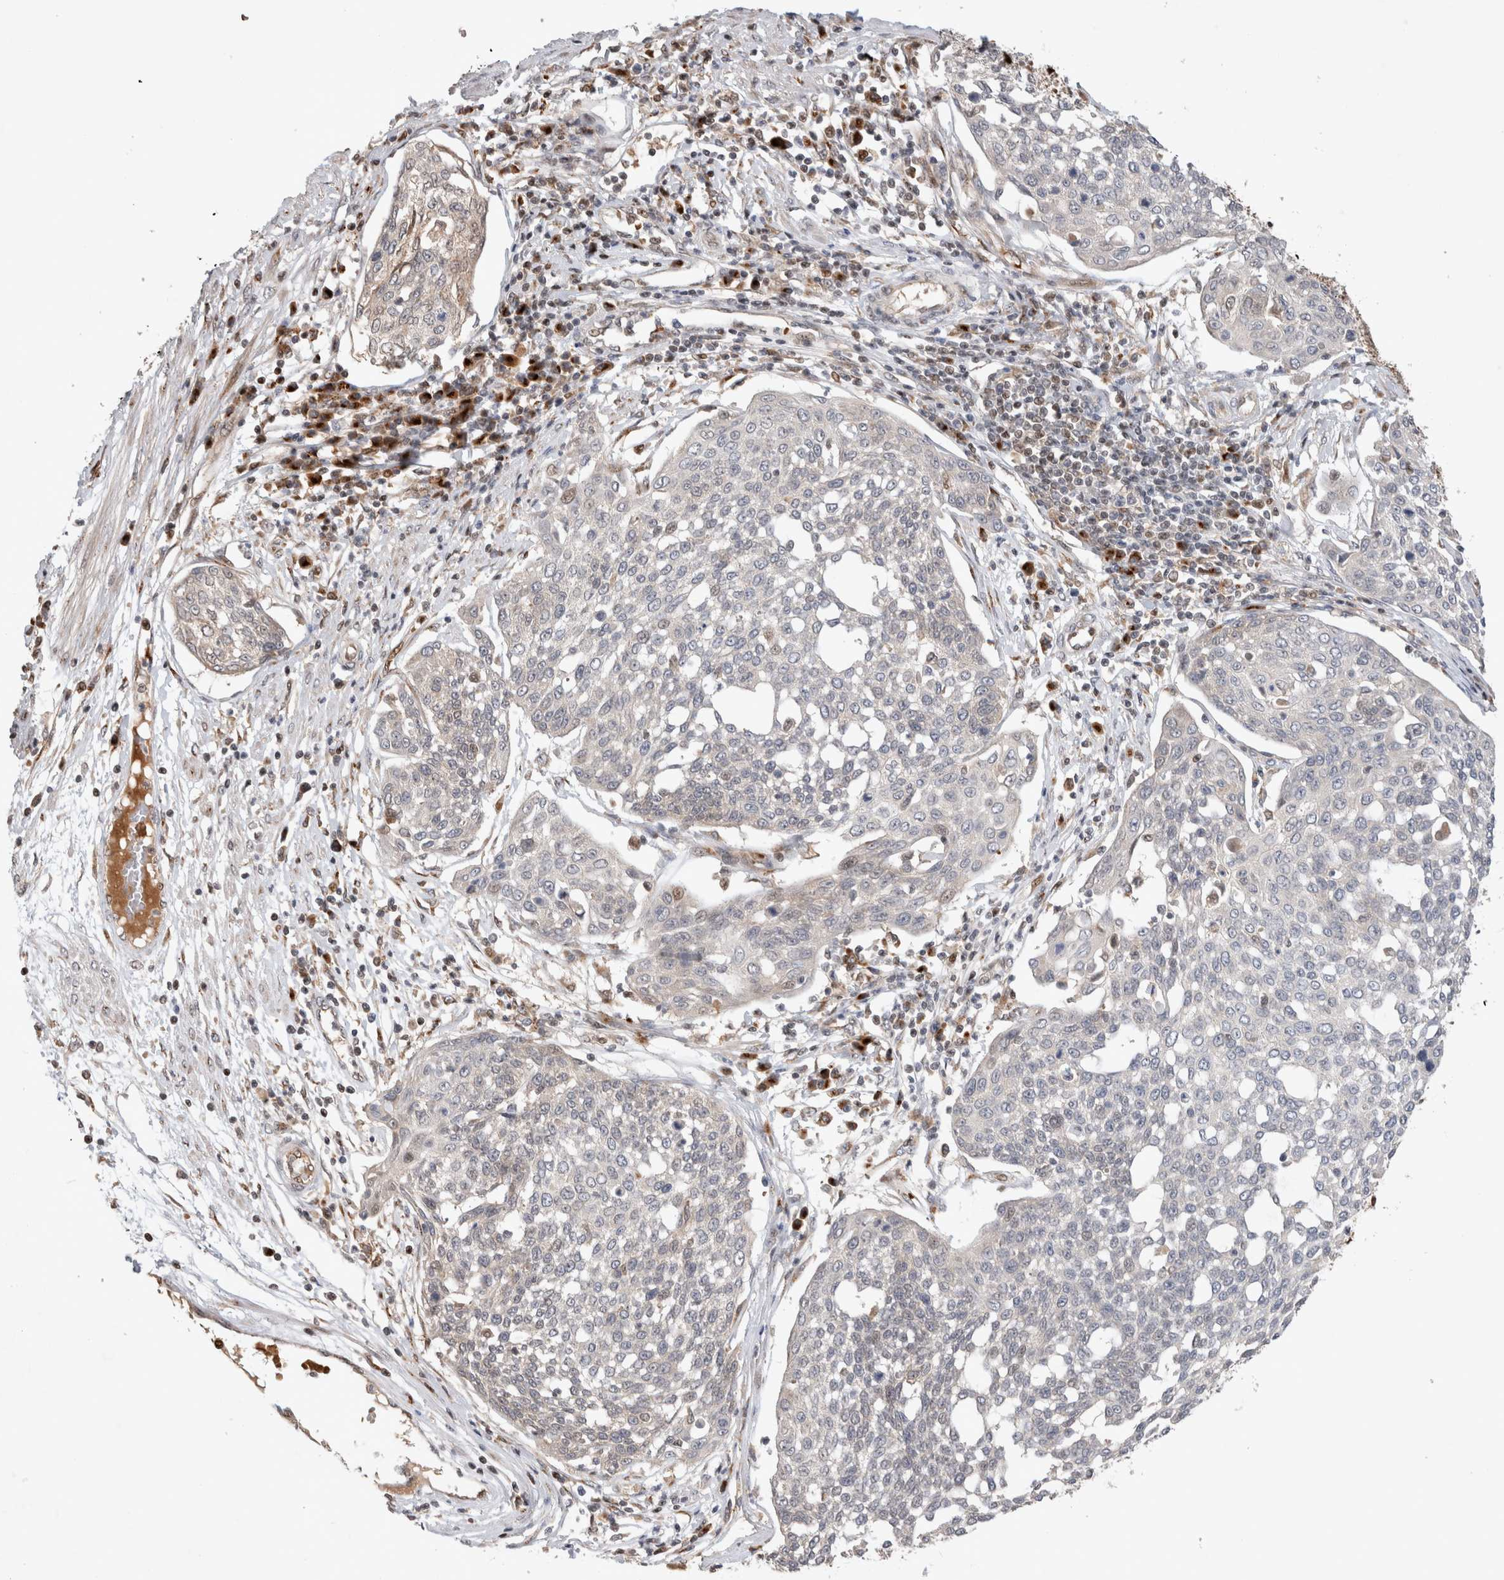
{"staining": {"intensity": "negative", "quantity": "none", "location": "none"}, "tissue": "cervical cancer", "cell_type": "Tumor cells", "image_type": "cancer", "snomed": [{"axis": "morphology", "description": "Squamous cell carcinoma, NOS"}, {"axis": "topography", "description": "Cervix"}], "caption": "An image of human cervical squamous cell carcinoma is negative for staining in tumor cells.", "gene": "OTUD6B", "patient": {"sex": "female", "age": 34}}